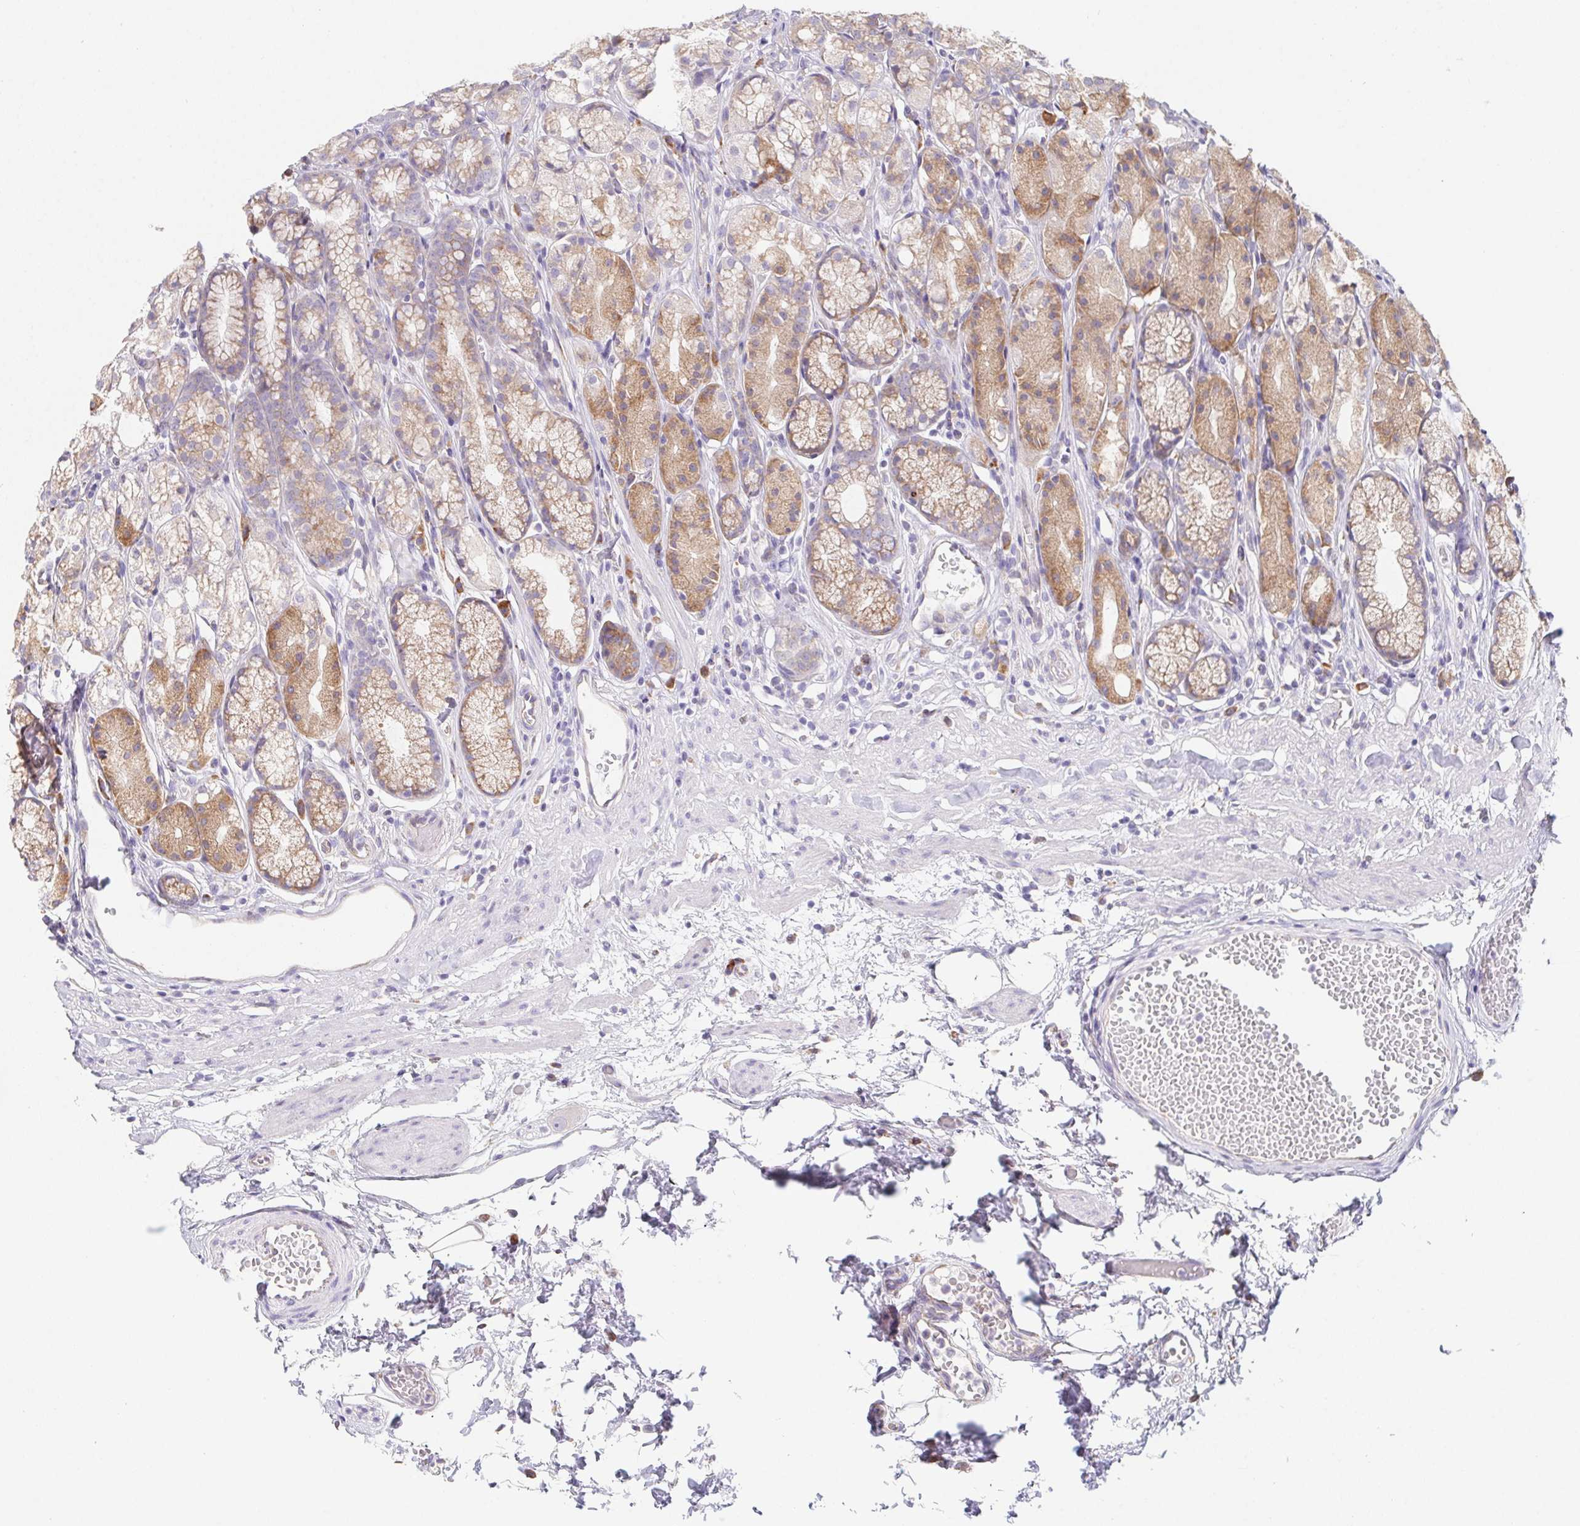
{"staining": {"intensity": "moderate", "quantity": "25%-75%", "location": "cytoplasmic/membranous"}, "tissue": "stomach", "cell_type": "Glandular cells", "image_type": "normal", "snomed": [{"axis": "morphology", "description": "Normal tissue, NOS"}, {"axis": "topography", "description": "Smooth muscle"}, {"axis": "topography", "description": "Stomach"}], "caption": "A high-resolution photomicrograph shows IHC staining of normal stomach, which demonstrates moderate cytoplasmic/membranous positivity in approximately 25%-75% of glandular cells. (brown staining indicates protein expression, while blue staining denotes nuclei).", "gene": "ADAM8", "patient": {"sex": "male", "age": 70}}